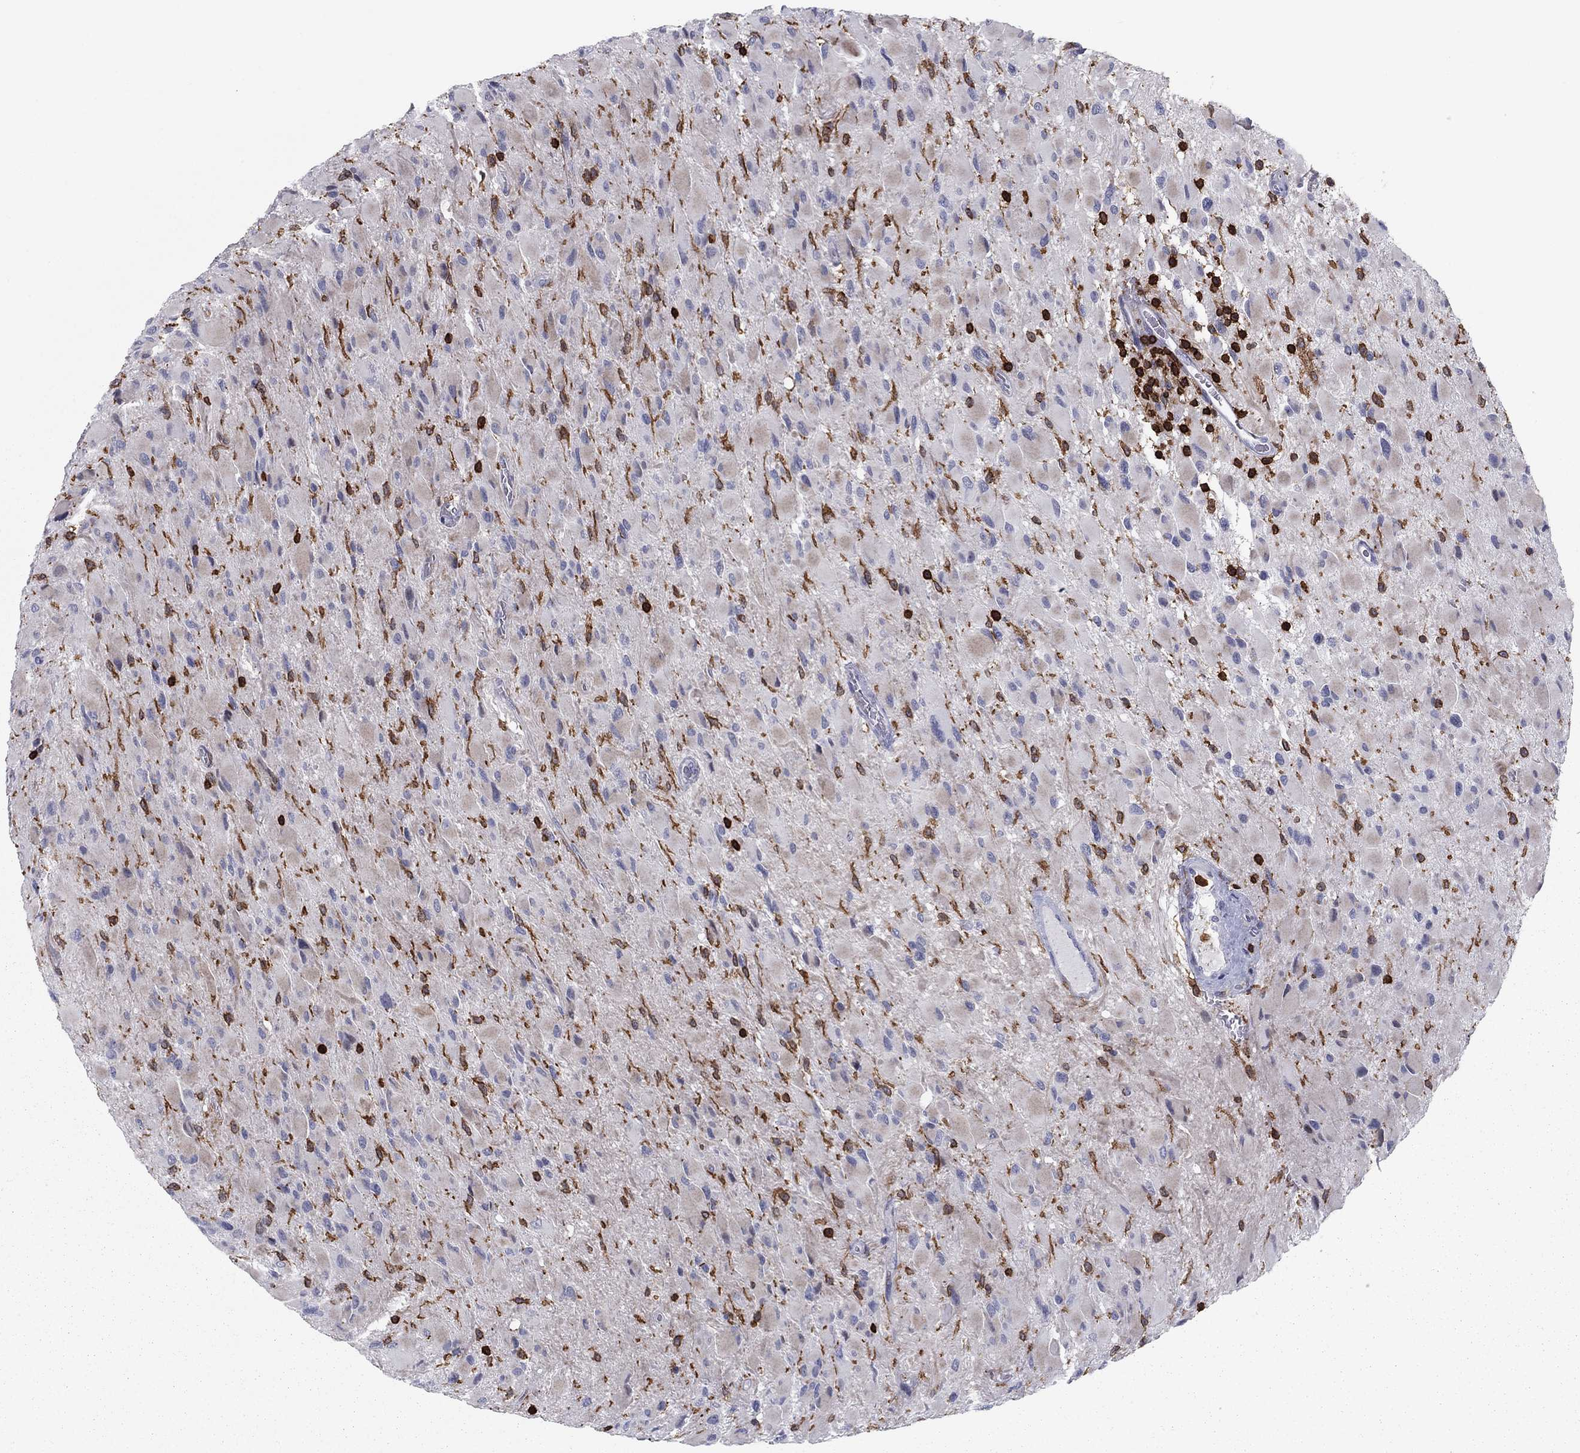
{"staining": {"intensity": "weak", "quantity": "25%-75%", "location": "cytoplasmic/membranous"}, "tissue": "glioma", "cell_type": "Tumor cells", "image_type": "cancer", "snomed": [{"axis": "morphology", "description": "Glioma, malignant, High grade"}, {"axis": "topography", "description": "Cerebral cortex"}], "caption": "Glioma stained for a protein demonstrates weak cytoplasmic/membranous positivity in tumor cells. The staining was performed using DAB to visualize the protein expression in brown, while the nuclei were stained in blue with hematoxylin (Magnification: 20x).", "gene": "ARHGAP27", "patient": {"sex": "female", "age": 36}}